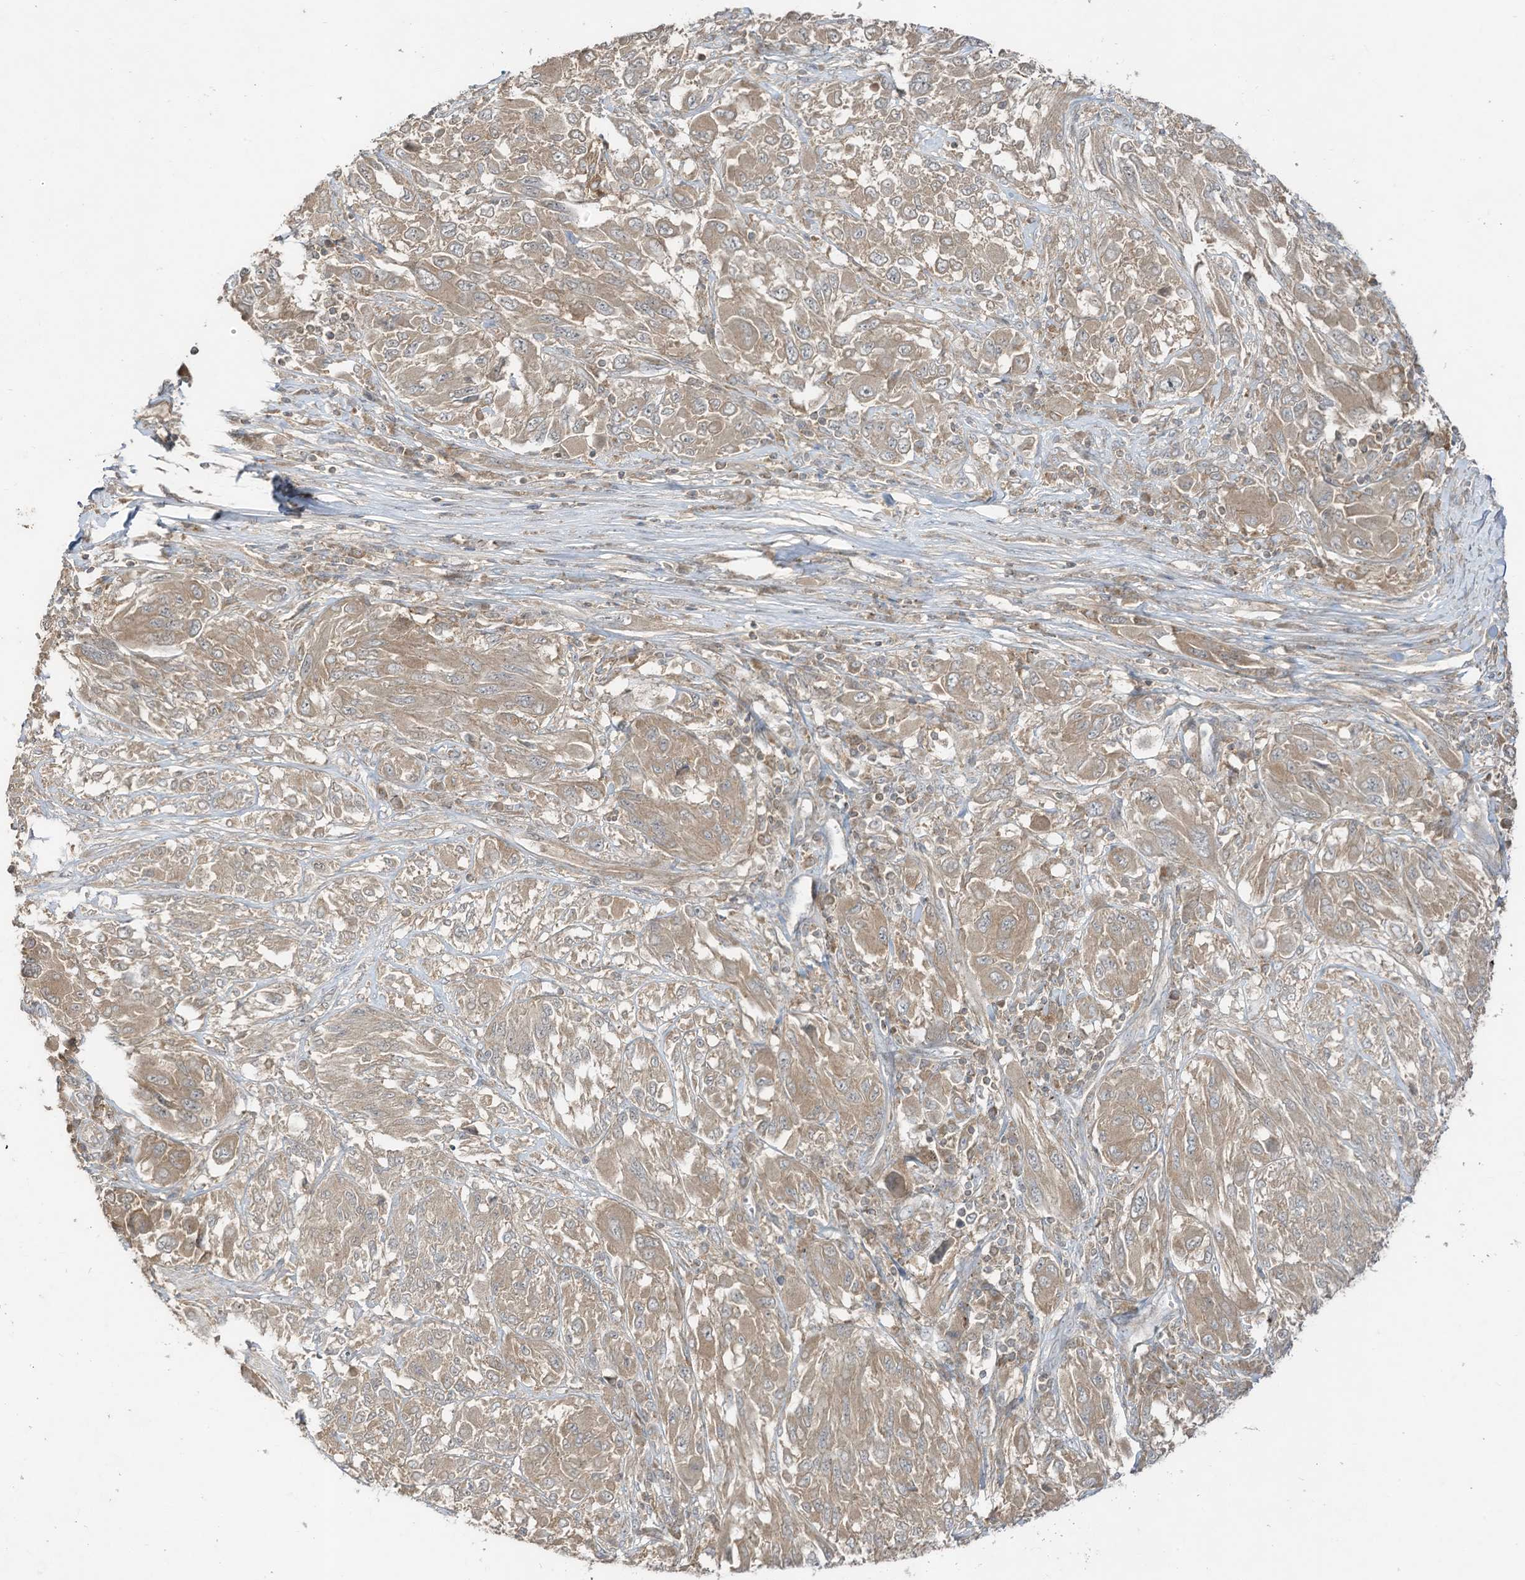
{"staining": {"intensity": "weak", "quantity": ">75%", "location": "cytoplasmic/membranous"}, "tissue": "melanoma", "cell_type": "Tumor cells", "image_type": "cancer", "snomed": [{"axis": "morphology", "description": "Malignant melanoma, NOS"}, {"axis": "topography", "description": "Skin"}], "caption": "A low amount of weak cytoplasmic/membranous positivity is identified in approximately >75% of tumor cells in malignant melanoma tissue.", "gene": "LDAH", "patient": {"sex": "female", "age": 91}}